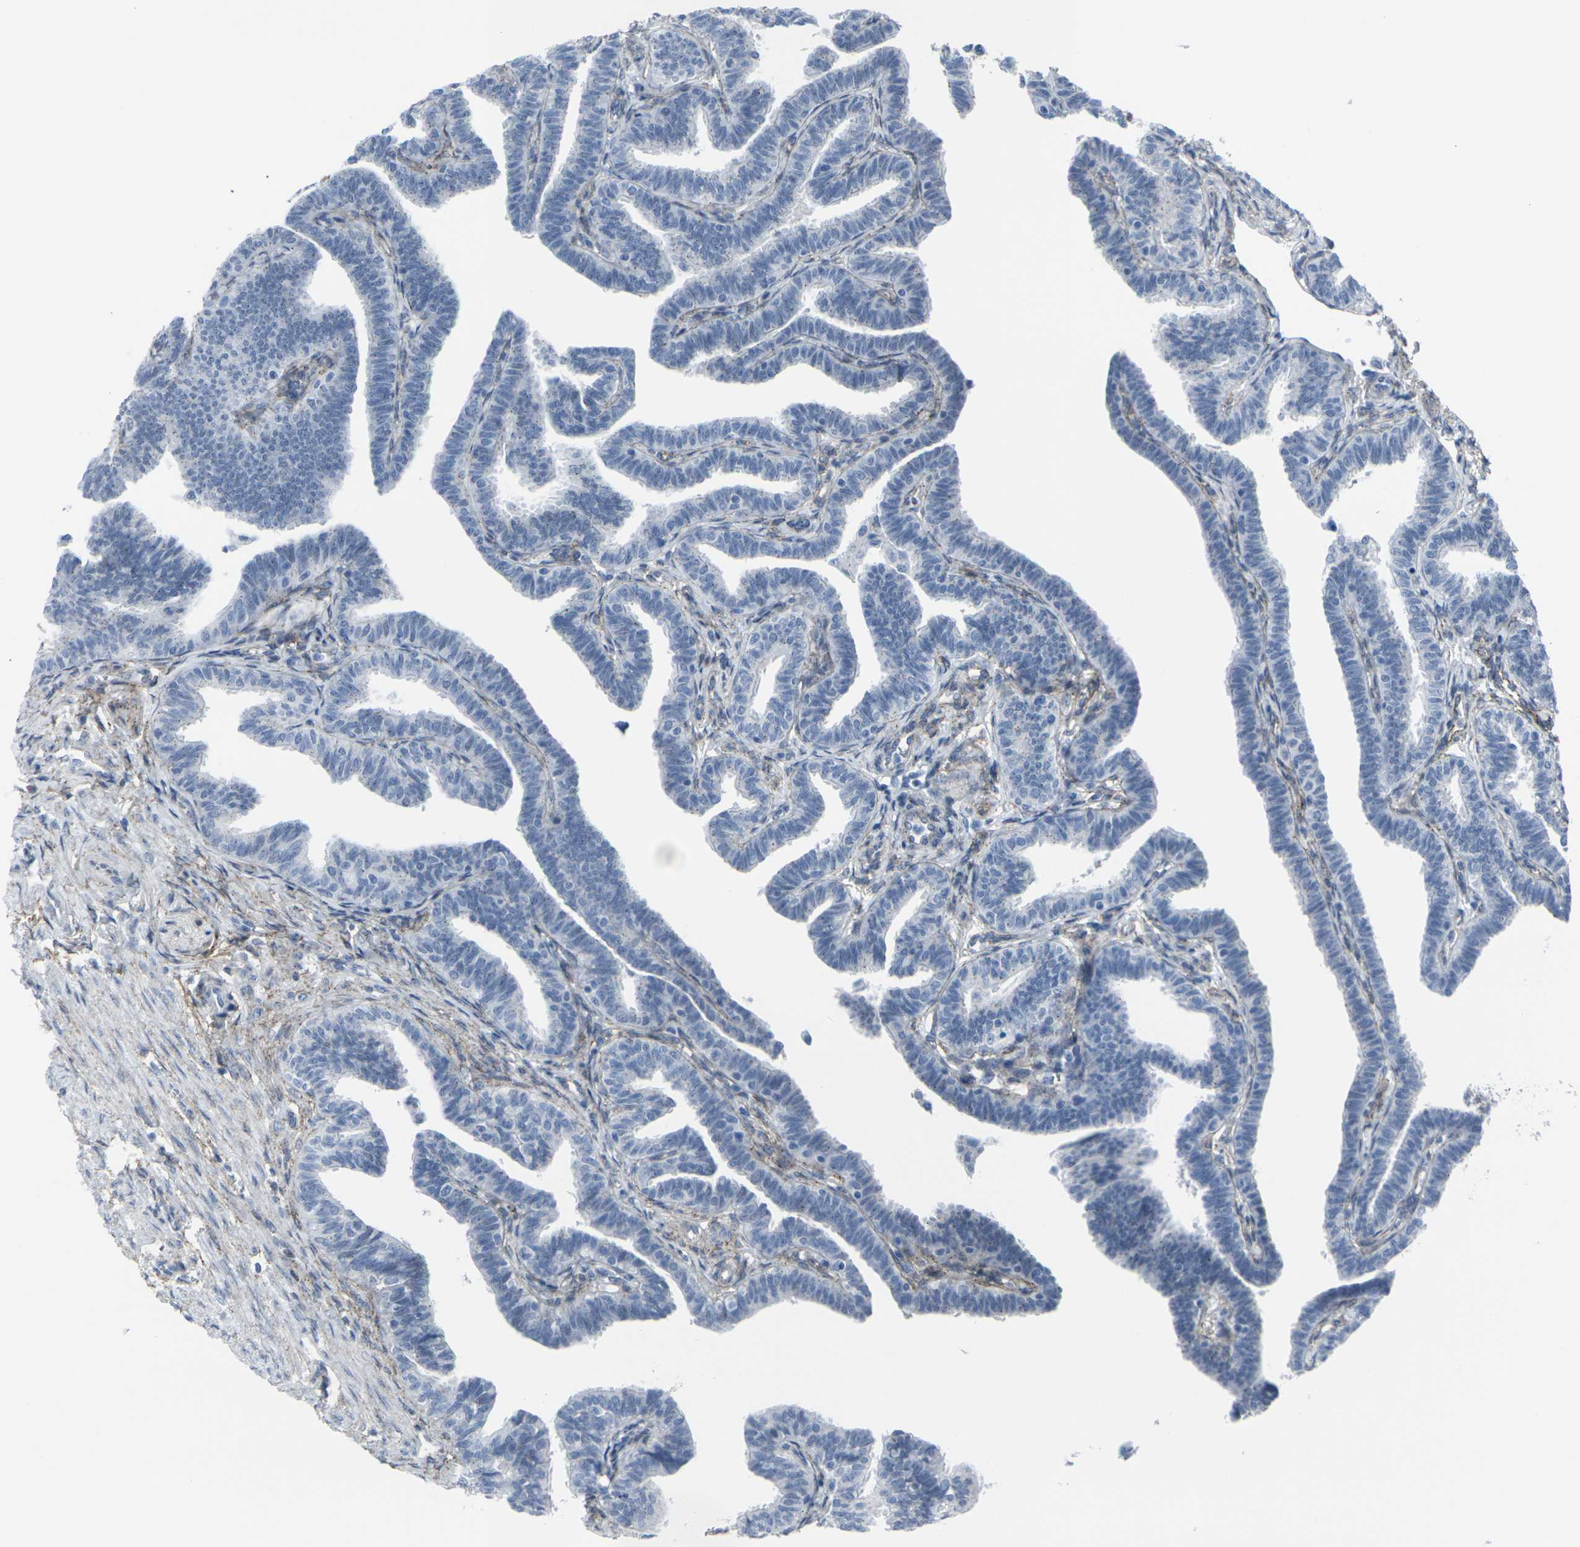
{"staining": {"intensity": "negative", "quantity": "none", "location": "none"}, "tissue": "fallopian tube", "cell_type": "Glandular cells", "image_type": "normal", "snomed": [{"axis": "morphology", "description": "Normal tissue, NOS"}, {"axis": "topography", "description": "Fallopian tube"}, {"axis": "topography", "description": "Ovary"}], "caption": "DAB (3,3'-diaminobenzidine) immunohistochemical staining of unremarkable human fallopian tube reveals no significant positivity in glandular cells.", "gene": "CDH11", "patient": {"sex": "female", "age": 23}}